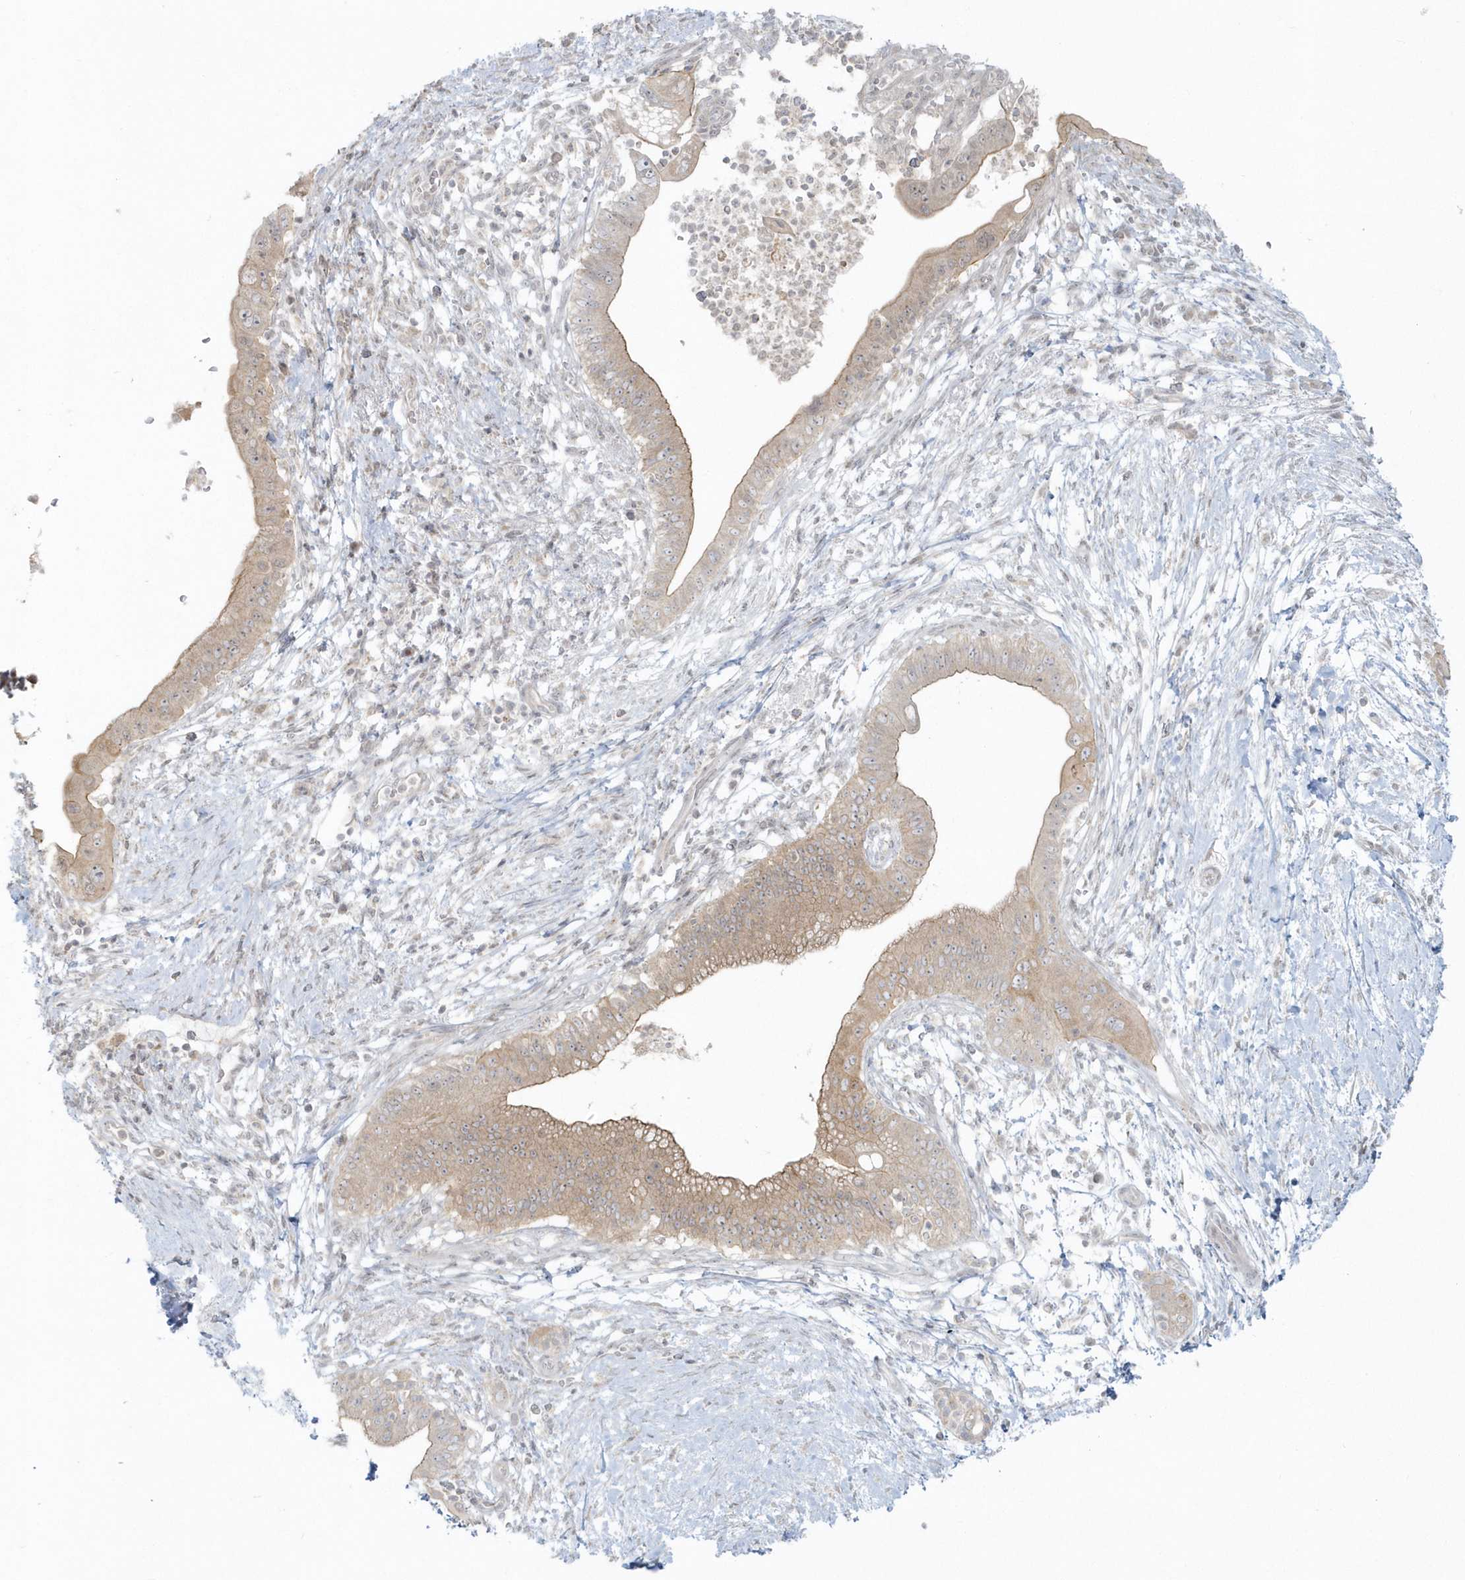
{"staining": {"intensity": "weak", "quantity": ">75%", "location": "cytoplasmic/membranous"}, "tissue": "pancreatic cancer", "cell_type": "Tumor cells", "image_type": "cancer", "snomed": [{"axis": "morphology", "description": "Adenocarcinoma, NOS"}, {"axis": "topography", "description": "Pancreas"}], "caption": "Weak cytoplasmic/membranous protein positivity is present in about >75% of tumor cells in adenocarcinoma (pancreatic).", "gene": "BLTP3A", "patient": {"sex": "male", "age": 68}}